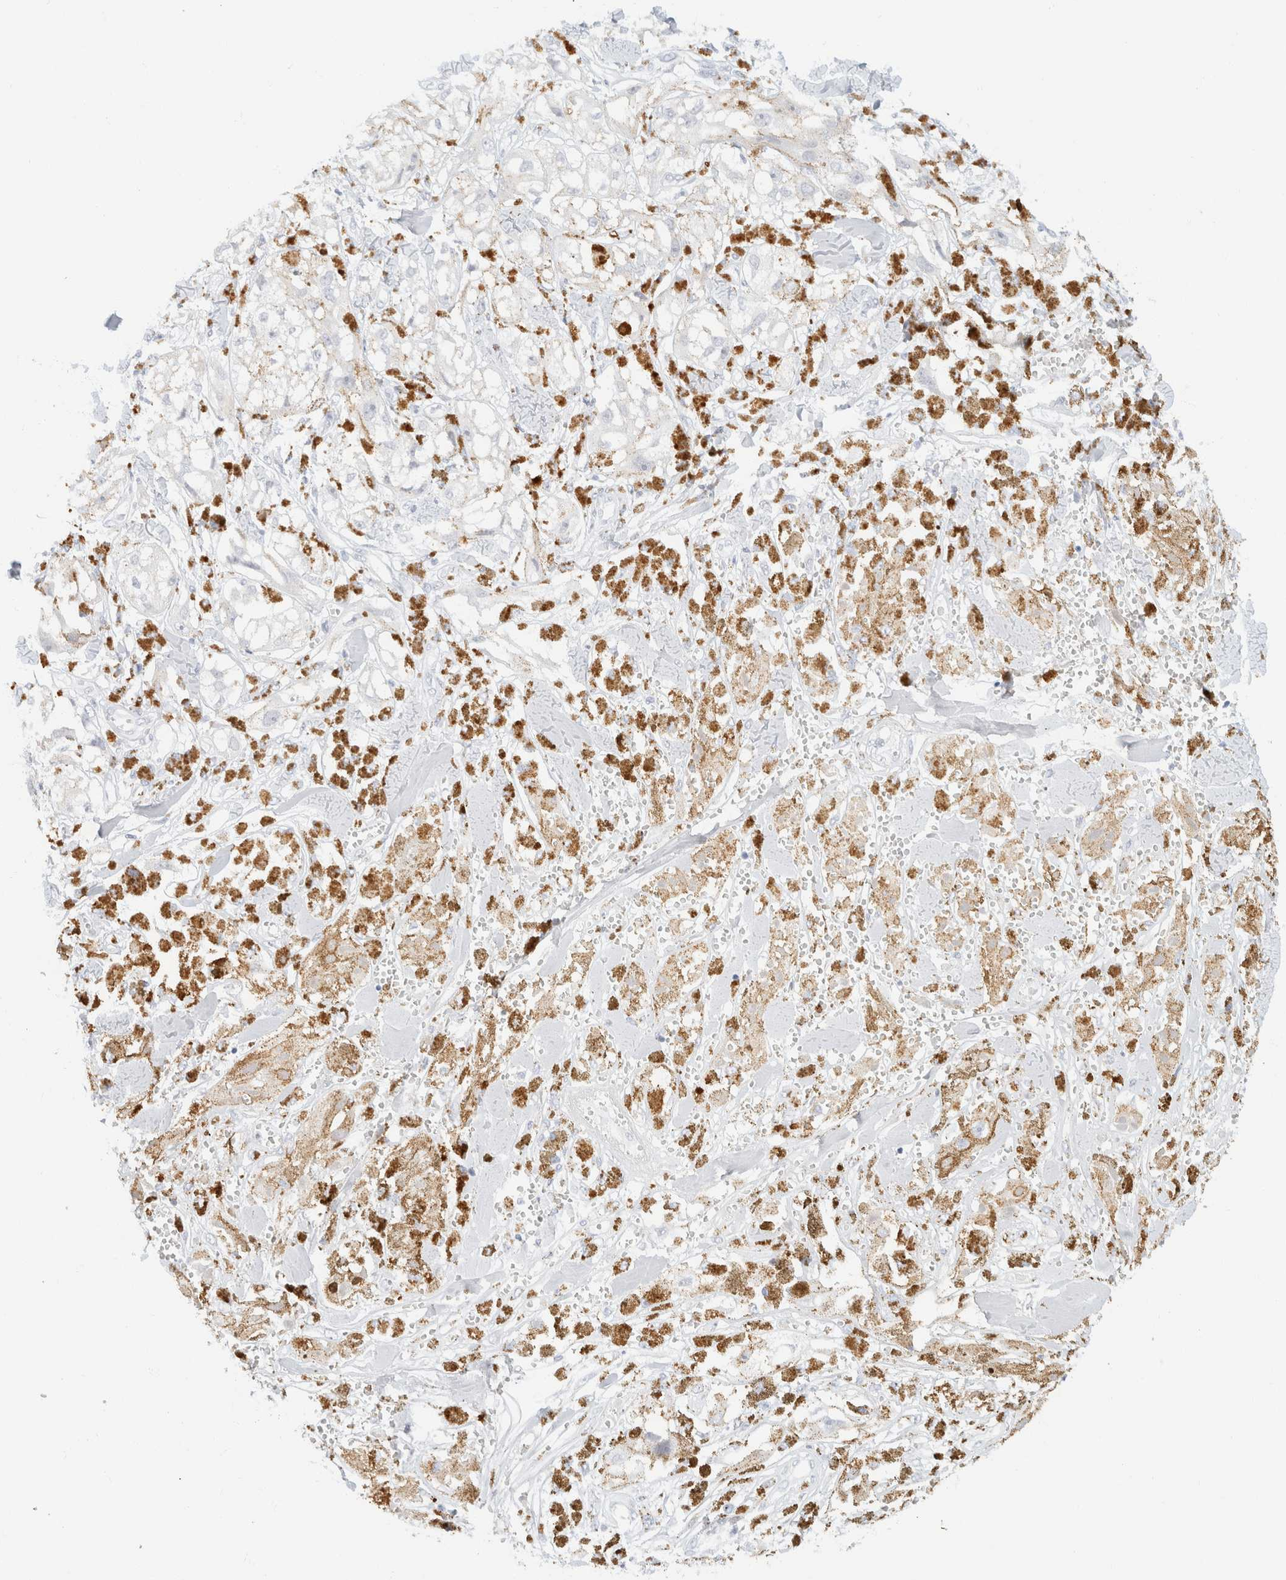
{"staining": {"intensity": "negative", "quantity": "none", "location": "none"}, "tissue": "melanoma", "cell_type": "Tumor cells", "image_type": "cancer", "snomed": [{"axis": "morphology", "description": "Malignant melanoma, NOS"}, {"axis": "topography", "description": "Skin"}], "caption": "Melanoma stained for a protein using immunohistochemistry (IHC) shows no expression tumor cells.", "gene": "KRT20", "patient": {"sex": "male", "age": 88}}